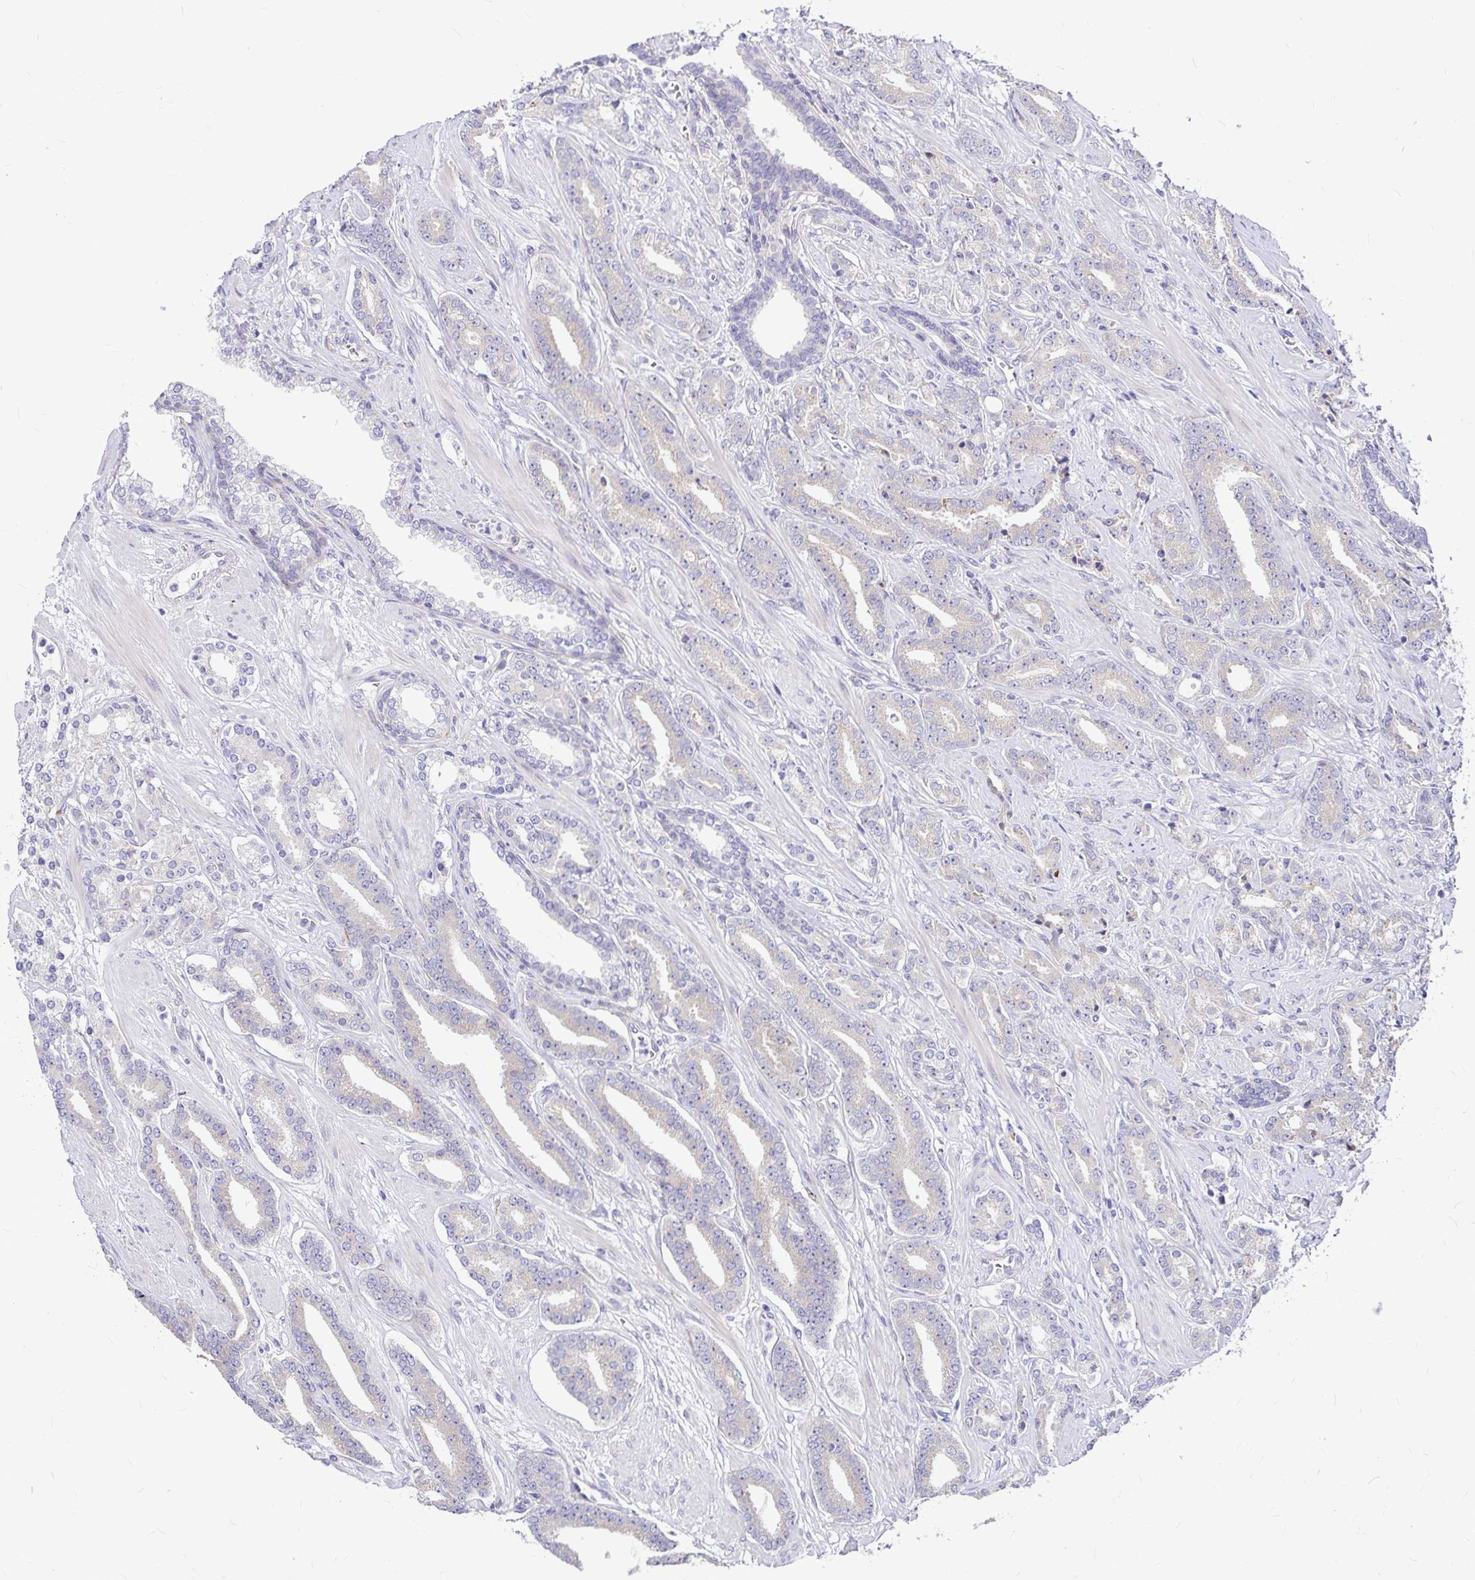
{"staining": {"intensity": "negative", "quantity": "none", "location": "none"}, "tissue": "prostate cancer", "cell_type": "Tumor cells", "image_type": "cancer", "snomed": [{"axis": "morphology", "description": "Adenocarcinoma, High grade"}, {"axis": "topography", "description": "Prostate"}], "caption": "Prostate adenocarcinoma (high-grade) was stained to show a protein in brown. There is no significant staining in tumor cells.", "gene": "GABBR2", "patient": {"sex": "male", "age": 60}}